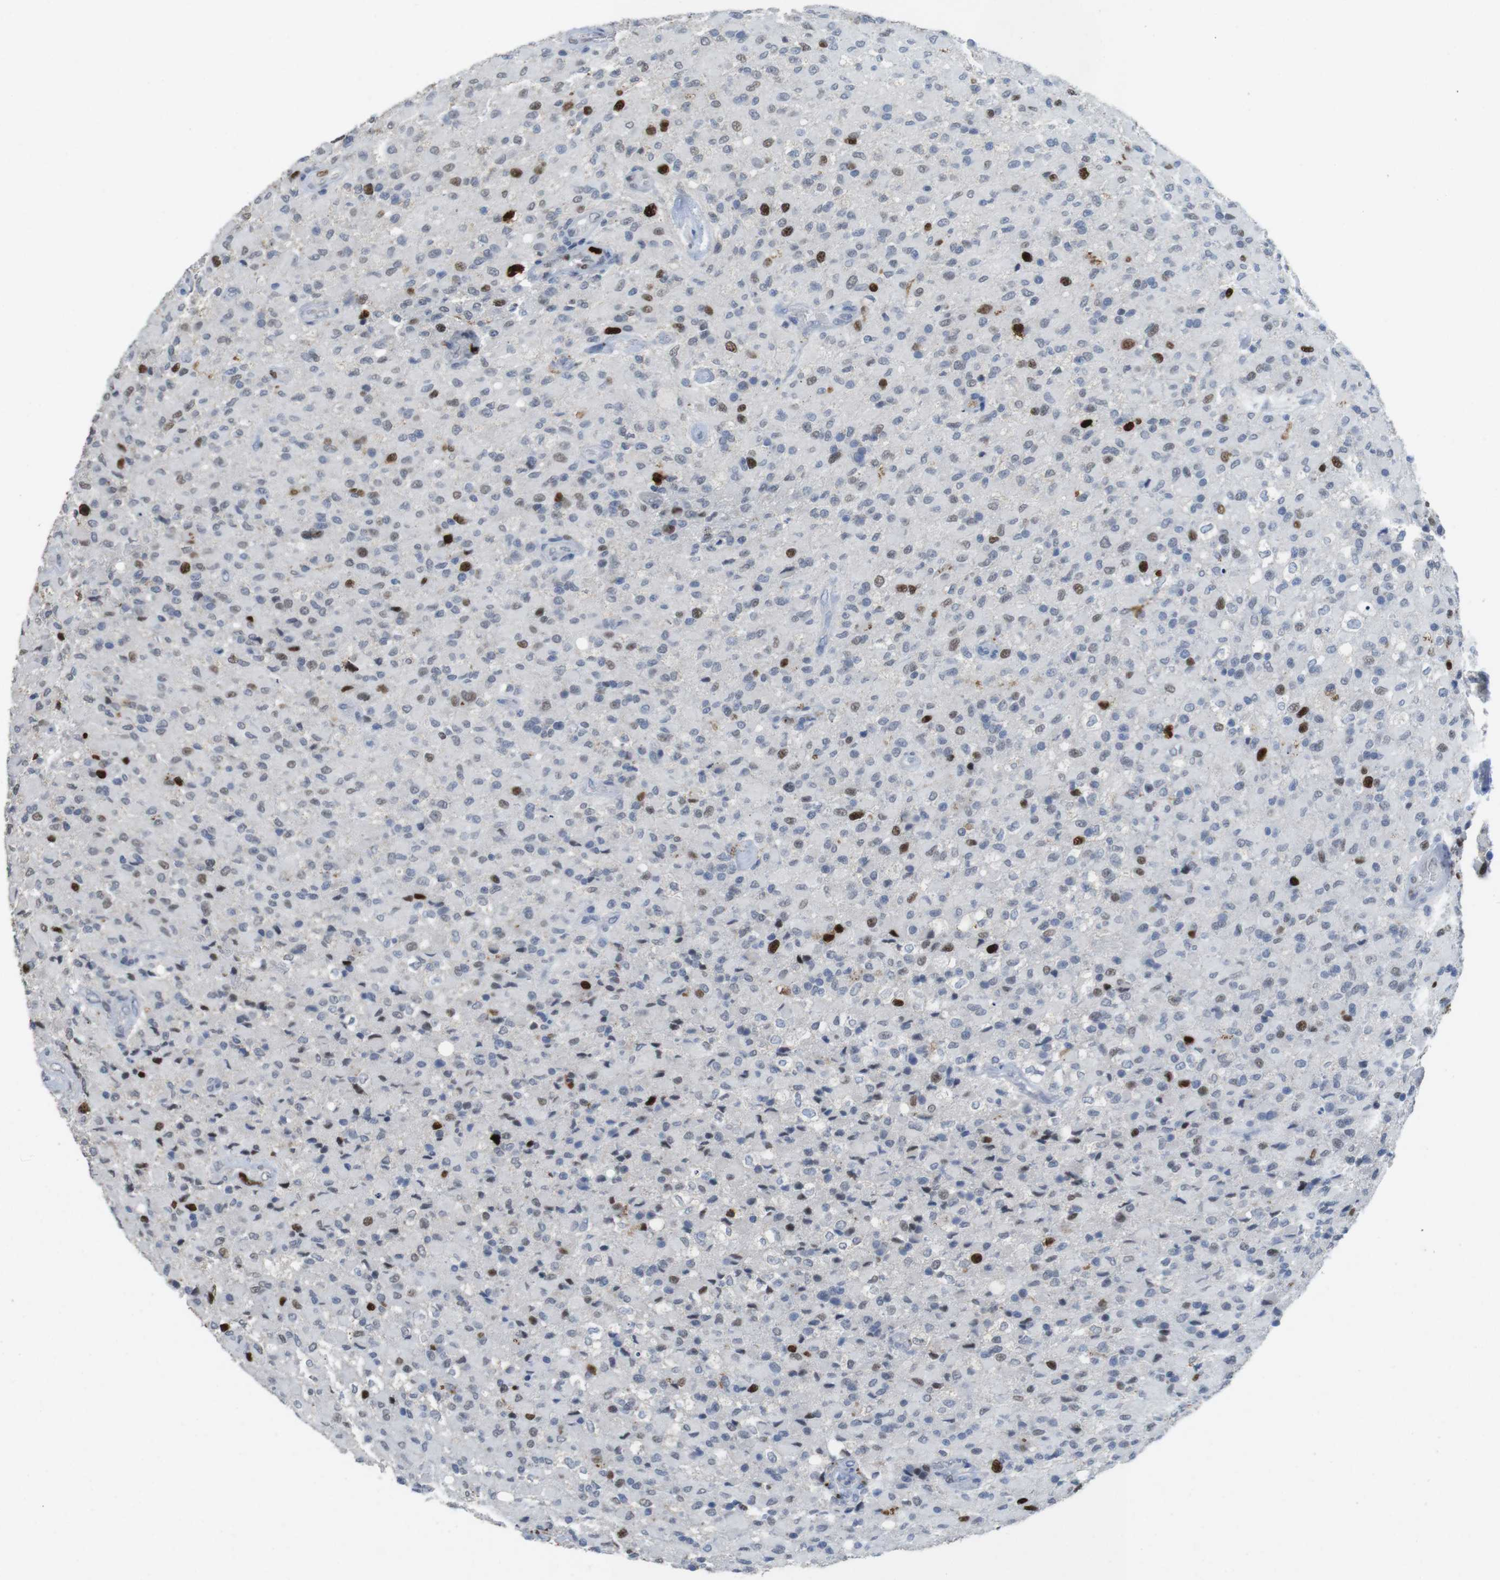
{"staining": {"intensity": "strong", "quantity": "<25%", "location": "nuclear"}, "tissue": "glioma", "cell_type": "Tumor cells", "image_type": "cancer", "snomed": [{"axis": "morphology", "description": "Glioma, malignant, High grade"}, {"axis": "topography", "description": "Brain"}], "caption": "Tumor cells exhibit medium levels of strong nuclear expression in approximately <25% of cells in glioma.", "gene": "KPNA2", "patient": {"sex": "male", "age": 71}}